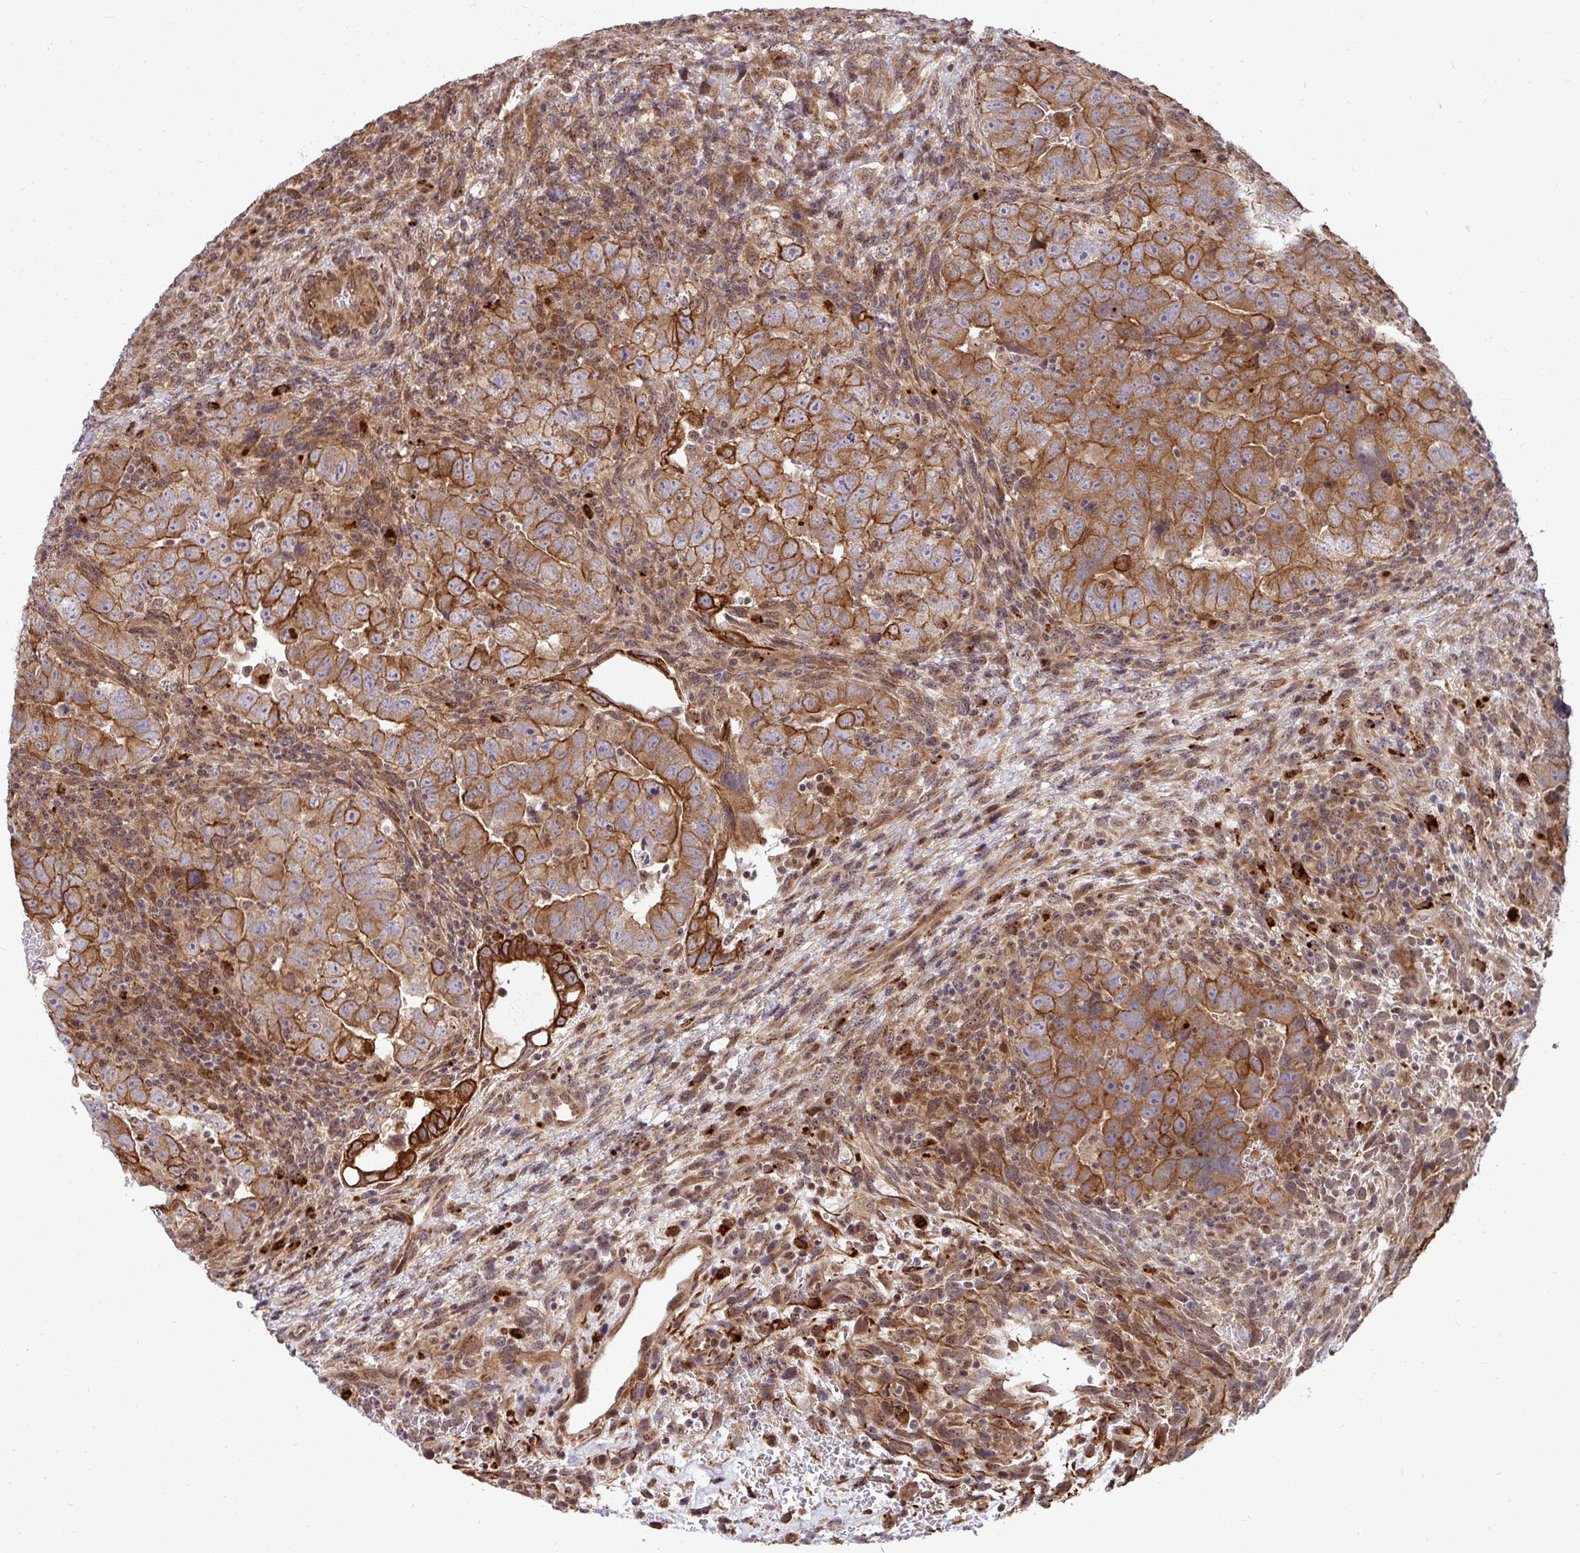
{"staining": {"intensity": "strong", "quantity": ">75%", "location": "cytoplasmic/membranous"}, "tissue": "testis cancer", "cell_type": "Tumor cells", "image_type": "cancer", "snomed": [{"axis": "morphology", "description": "Carcinoma, Embryonal, NOS"}, {"axis": "topography", "description": "Testis"}], "caption": "Human testis embryonal carcinoma stained with a brown dye shows strong cytoplasmic/membranous positive expression in approximately >75% of tumor cells.", "gene": "TRIM44", "patient": {"sex": "male", "age": 24}}